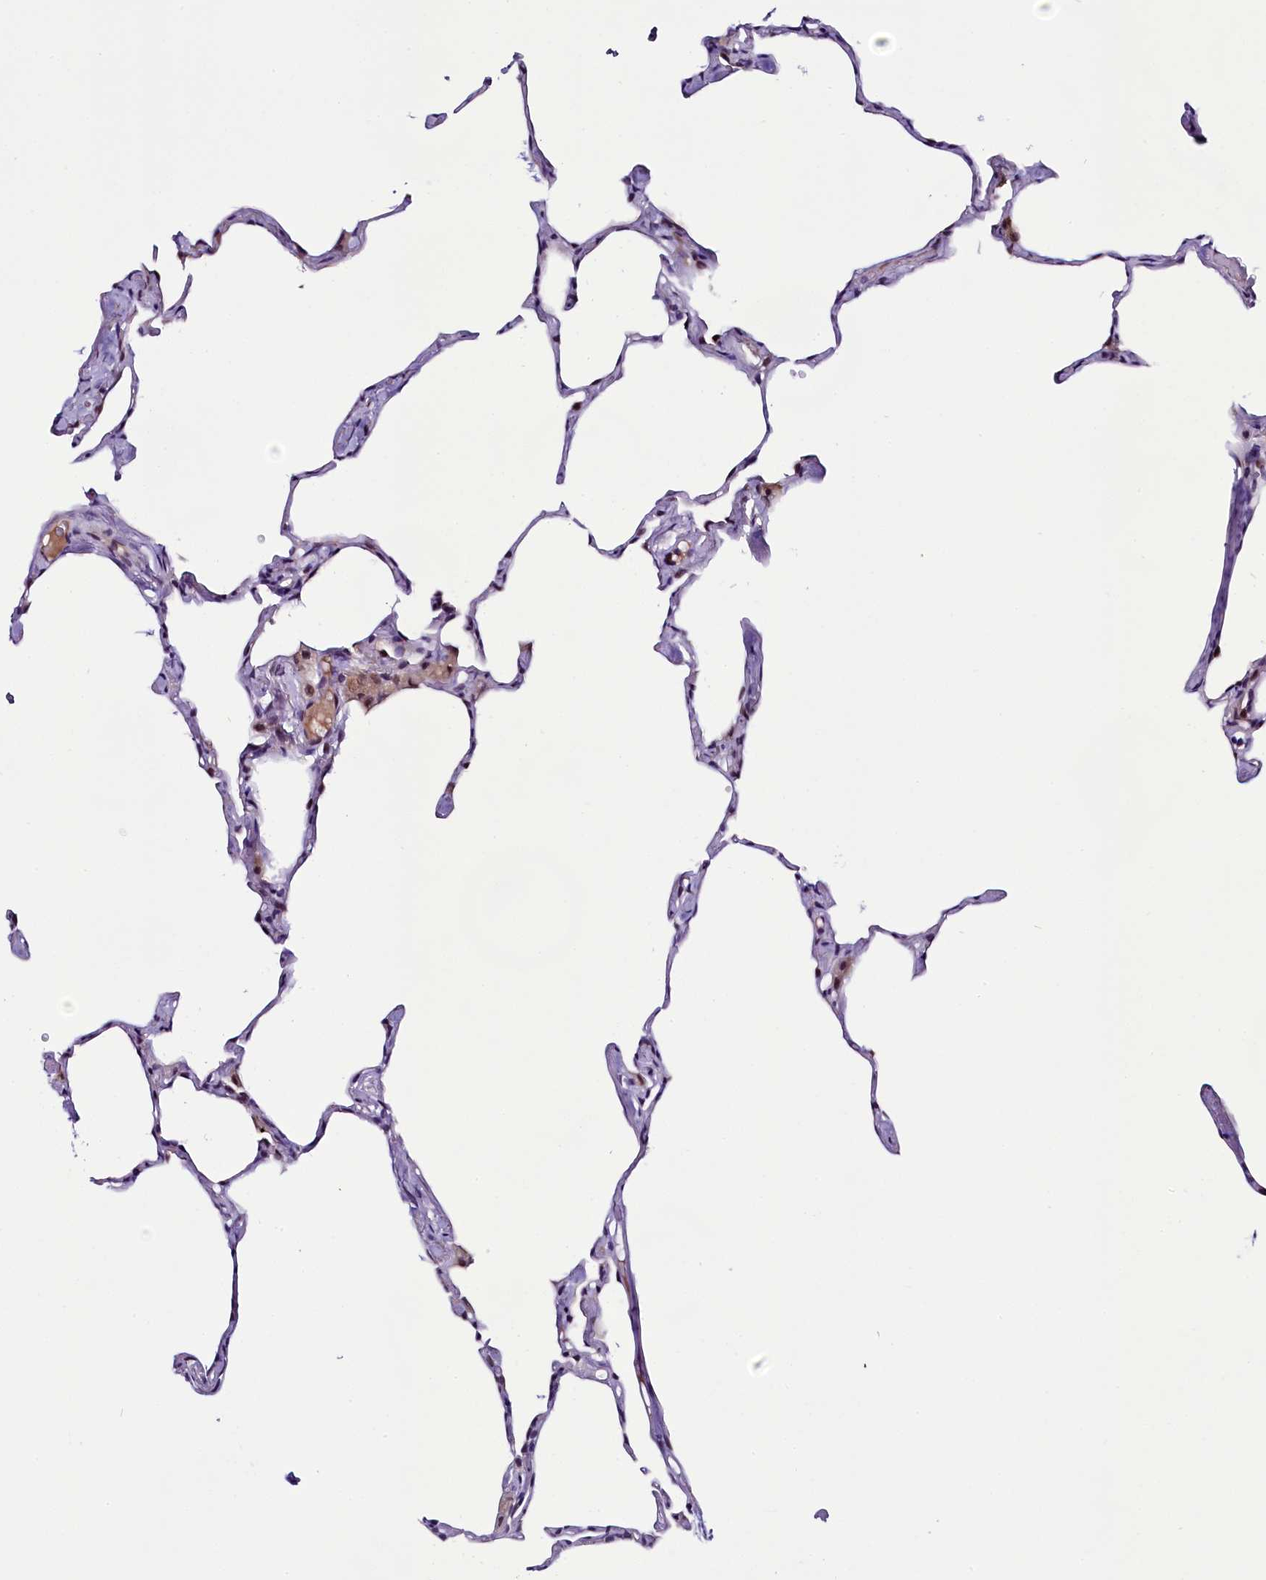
{"staining": {"intensity": "moderate", "quantity": "<25%", "location": "nuclear"}, "tissue": "lung", "cell_type": "Alveolar cells", "image_type": "normal", "snomed": [{"axis": "morphology", "description": "Normal tissue, NOS"}, {"axis": "topography", "description": "Lung"}], "caption": "IHC histopathology image of benign human lung stained for a protein (brown), which exhibits low levels of moderate nuclear expression in approximately <25% of alveolar cells.", "gene": "CCDC106", "patient": {"sex": "male", "age": 65}}